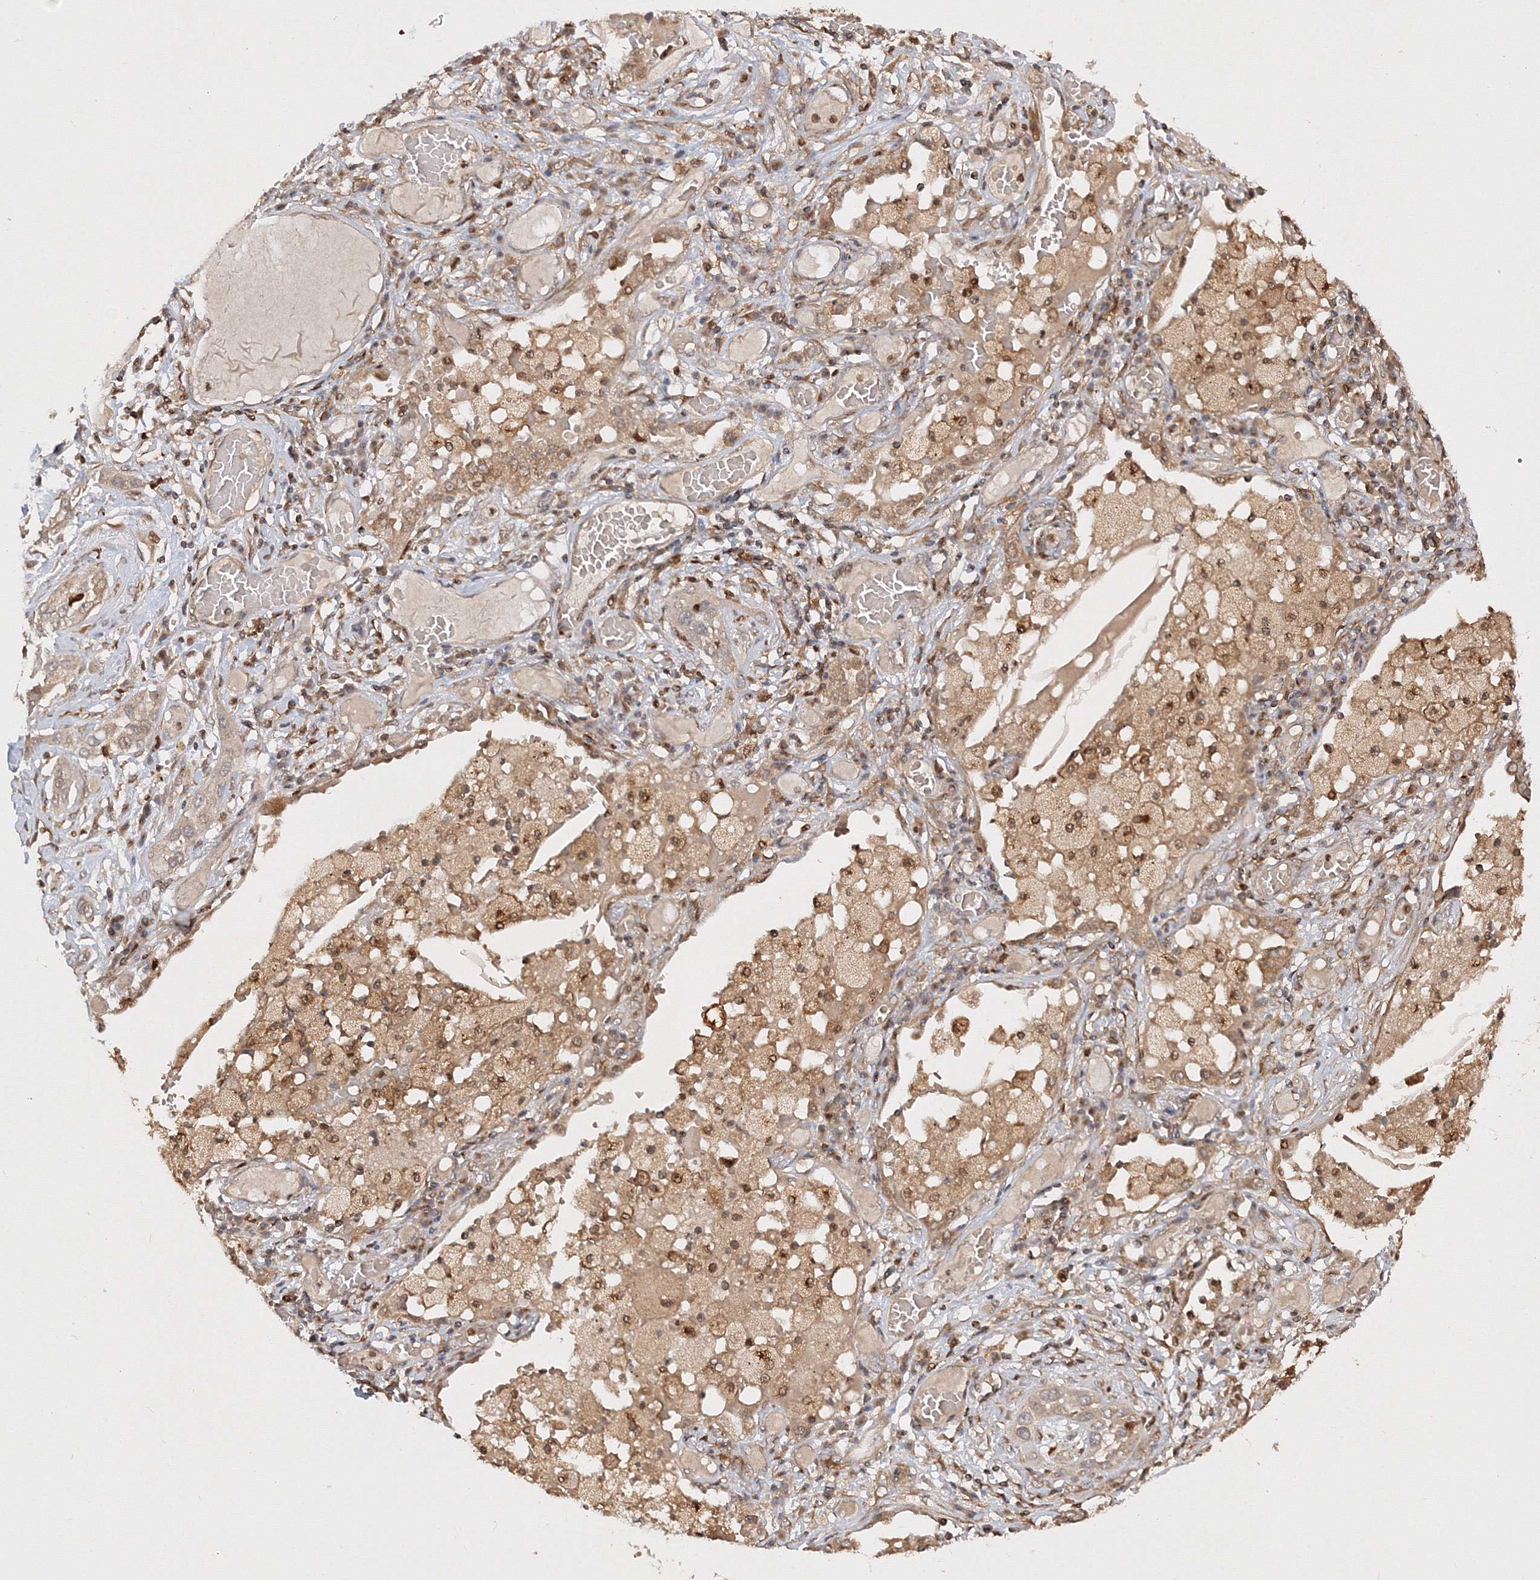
{"staining": {"intensity": "weak", "quantity": "<25%", "location": "cytoplasmic/membranous"}, "tissue": "lung cancer", "cell_type": "Tumor cells", "image_type": "cancer", "snomed": [{"axis": "morphology", "description": "Squamous cell carcinoma, NOS"}, {"axis": "topography", "description": "Lung"}], "caption": "Tumor cells show no significant protein expression in lung cancer (squamous cell carcinoma).", "gene": "TMEM50B", "patient": {"sex": "male", "age": 71}}